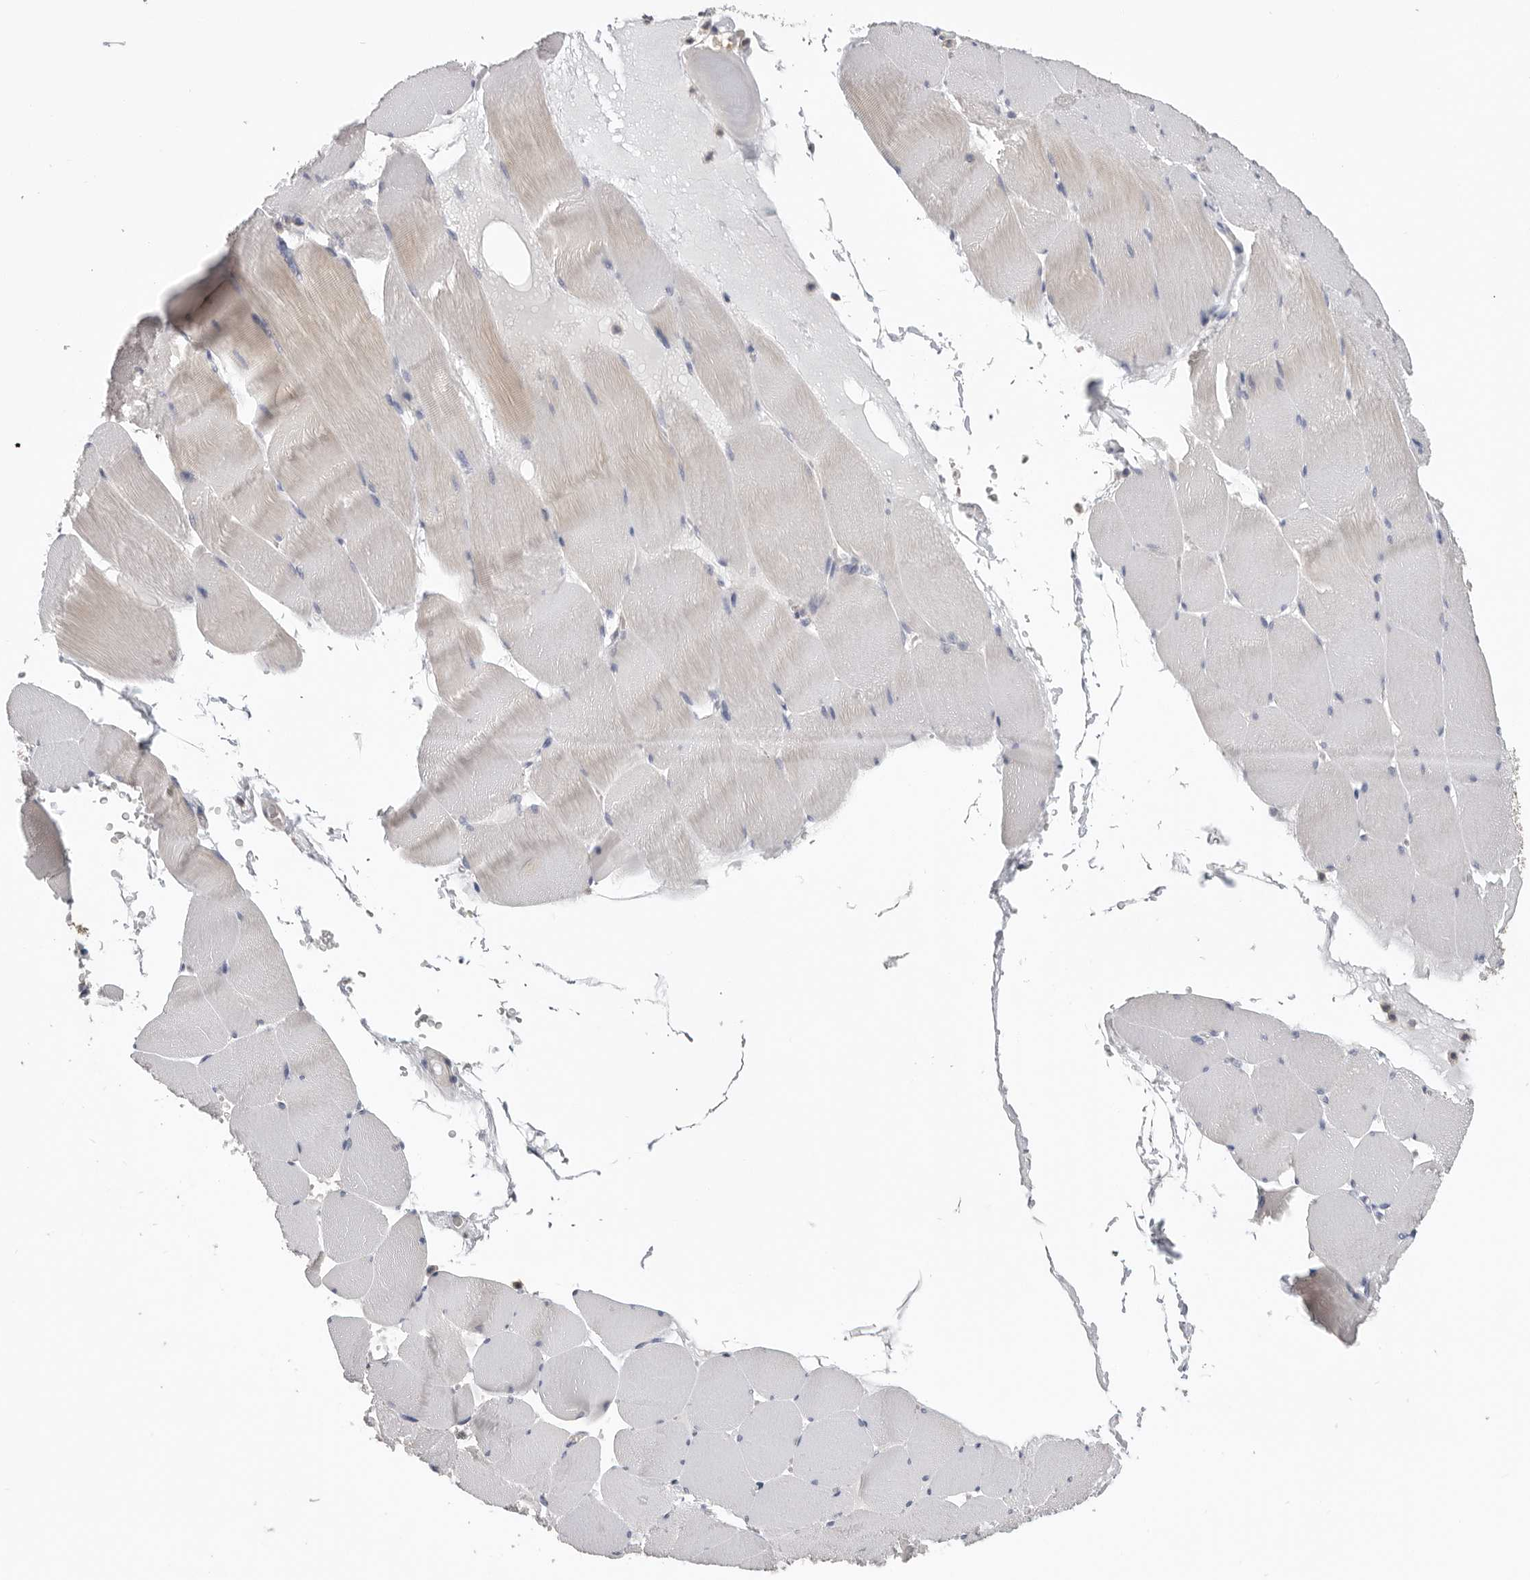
{"staining": {"intensity": "weak", "quantity": "<25%", "location": "cytoplasmic/membranous"}, "tissue": "skeletal muscle", "cell_type": "Myocytes", "image_type": "normal", "snomed": [{"axis": "morphology", "description": "Normal tissue, NOS"}, {"axis": "topography", "description": "Skeletal muscle"}], "caption": "Protein analysis of benign skeletal muscle reveals no significant expression in myocytes.", "gene": "WDTC1", "patient": {"sex": "male", "age": 62}}